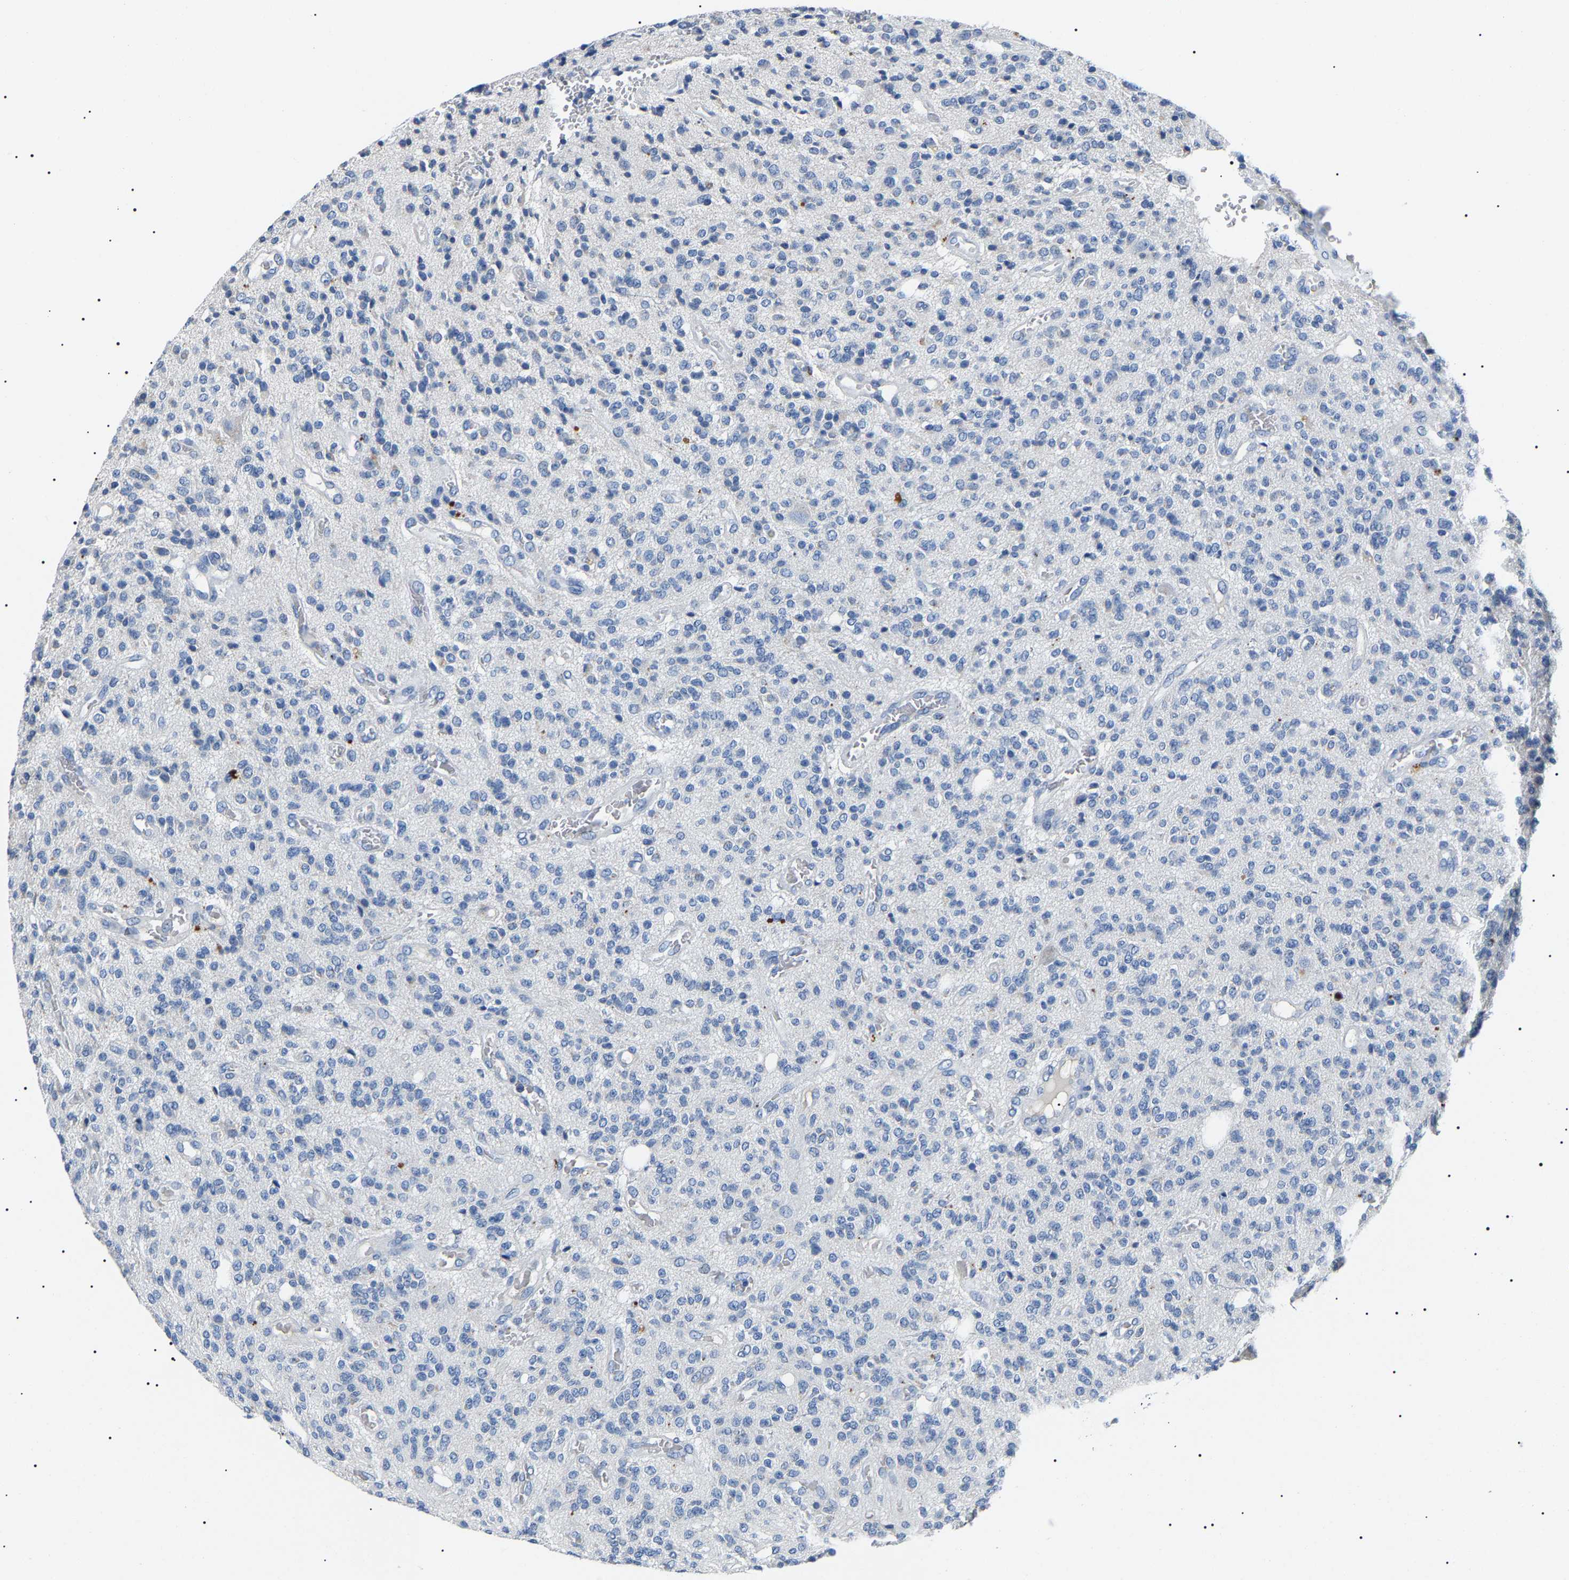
{"staining": {"intensity": "negative", "quantity": "none", "location": "none"}, "tissue": "glioma", "cell_type": "Tumor cells", "image_type": "cancer", "snomed": [{"axis": "morphology", "description": "Glioma, malignant, High grade"}, {"axis": "topography", "description": "Brain"}], "caption": "Image shows no significant protein positivity in tumor cells of malignant glioma (high-grade).", "gene": "KLK15", "patient": {"sex": "male", "age": 34}}